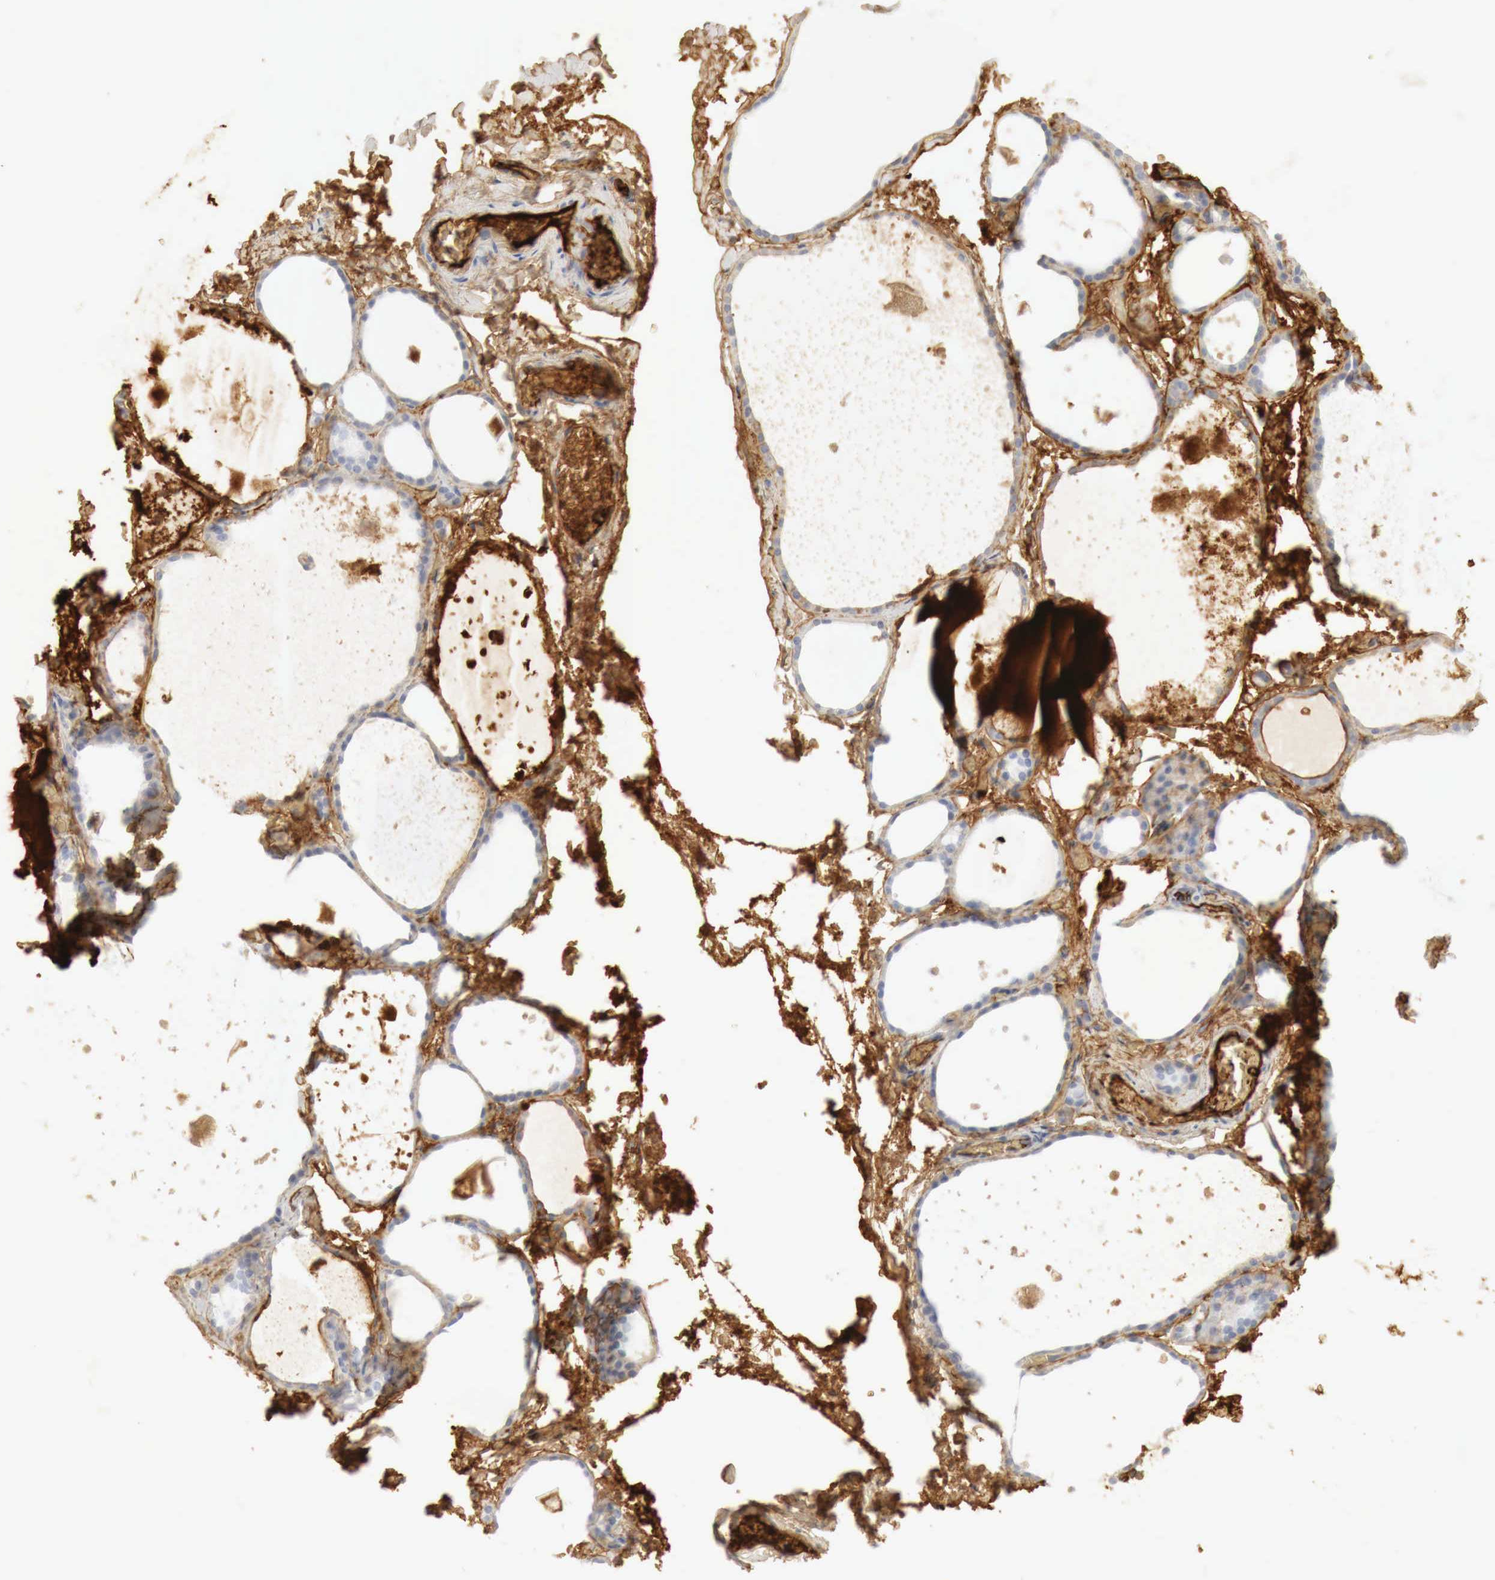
{"staining": {"intensity": "strong", "quantity": ">75%", "location": "cytoplasmic/membranous"}, "tissue": "thyroid gland", "cell_type": "Glandular cells", "image_type": "normal", "snomed": [{"axis": "morphology", "description": "Normal tissue, NOS"}, {"axis": "topography", "description": "Thyroid gland"}], "caption": "This is a histology image of immunohistochemistry staining of normal thyroid gland, which shows strong expression in the cytoplasmic/membranous of glandular cells.", "gene": "IGLC3", "patient": {"sex": "male", "age": 76}}